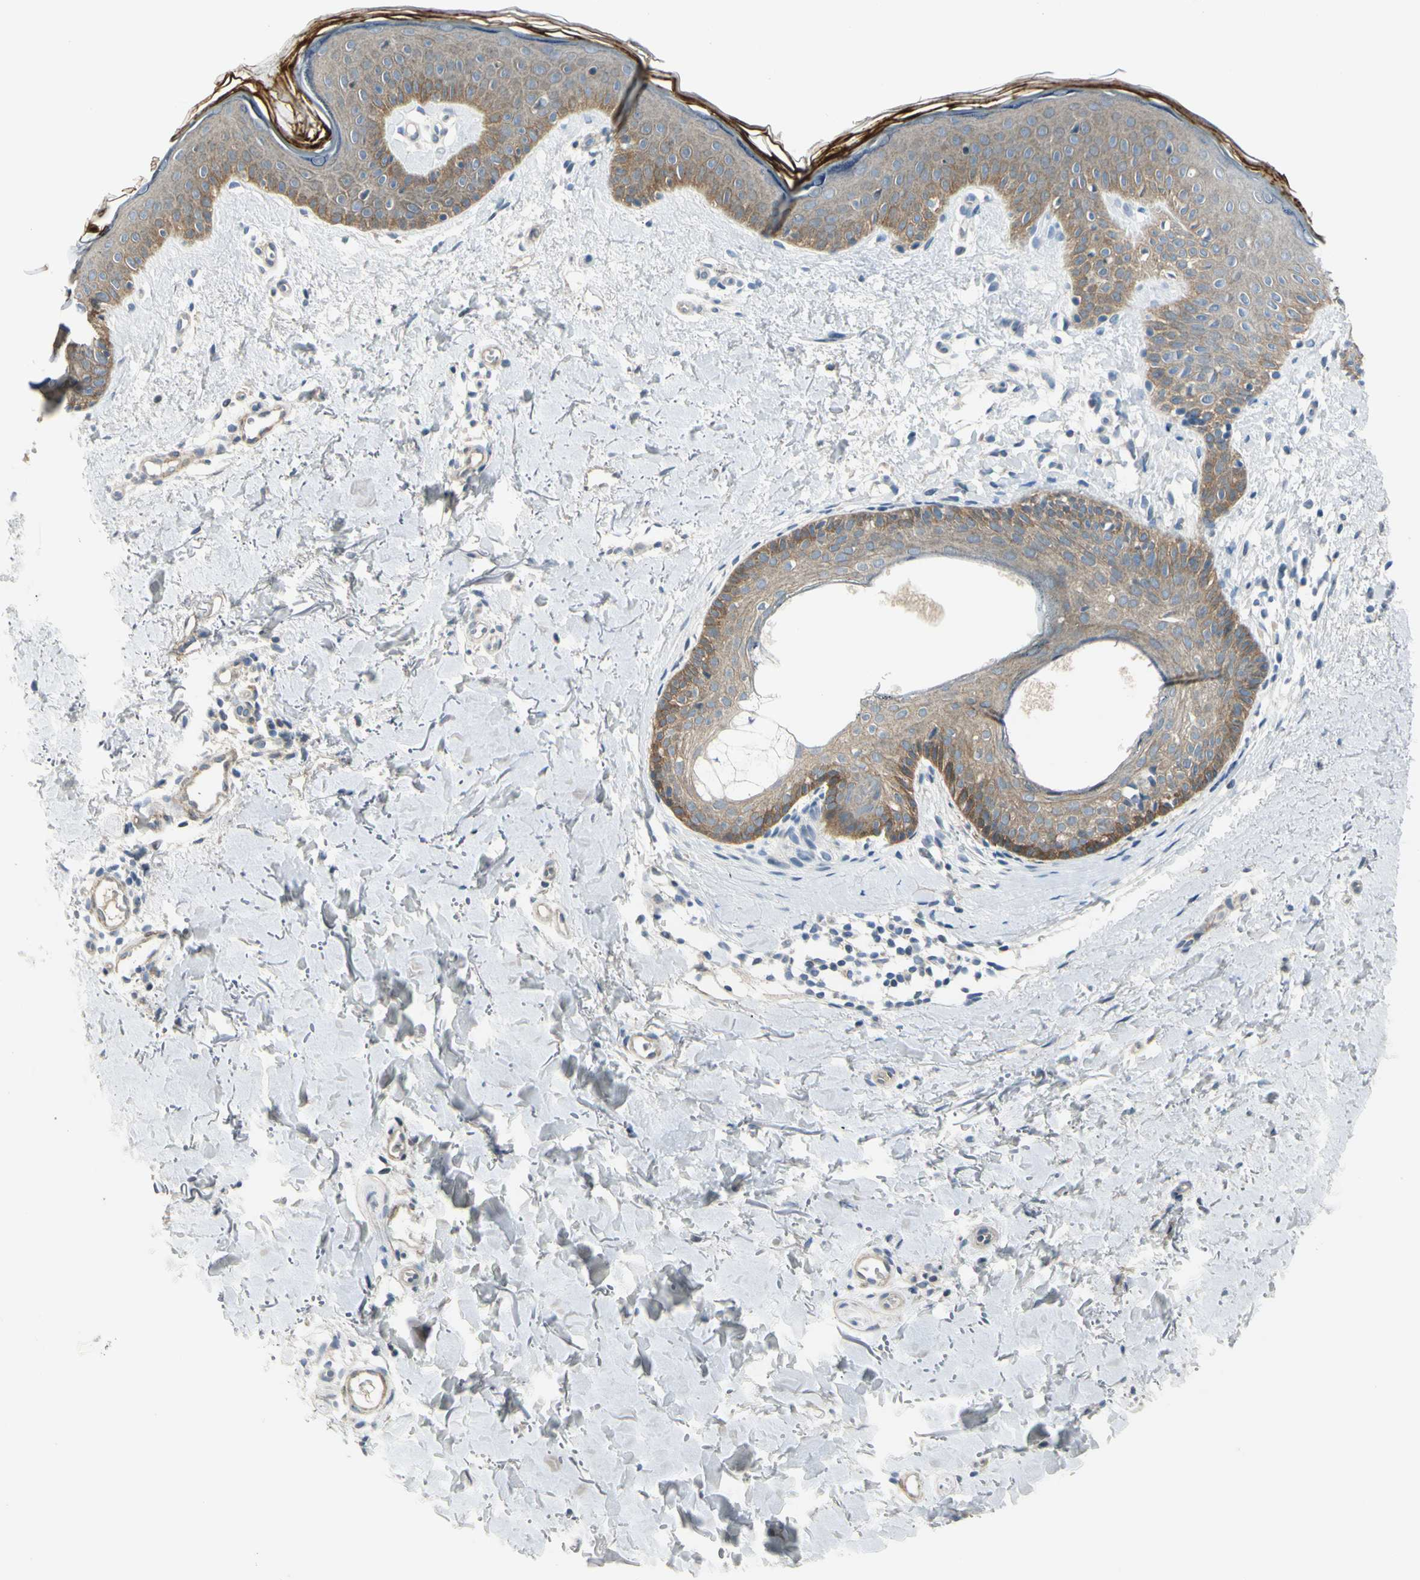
{"staining": {"intensity": "negative", "quantity": "none", "location": "none"}, "tissue": "skin", "cell_type": "Fibroblasts", "image_type": "normal", "snomed": [{"axis": "morphology", "description": "Normal tissue, NOS"}, {"axis": "topography", "description": "Skin"}], "caption": "DAB immunohistochemical staining of unremarkable human skin demonstrates no significant expression in fibroblasts. (DAB (3,3'-diaminobenzidine) immunohistochemistry visualized using brightfield microscopy, high magnification).", "gene": "FHL2", "patient": {"sex": "female", "age": 56}}